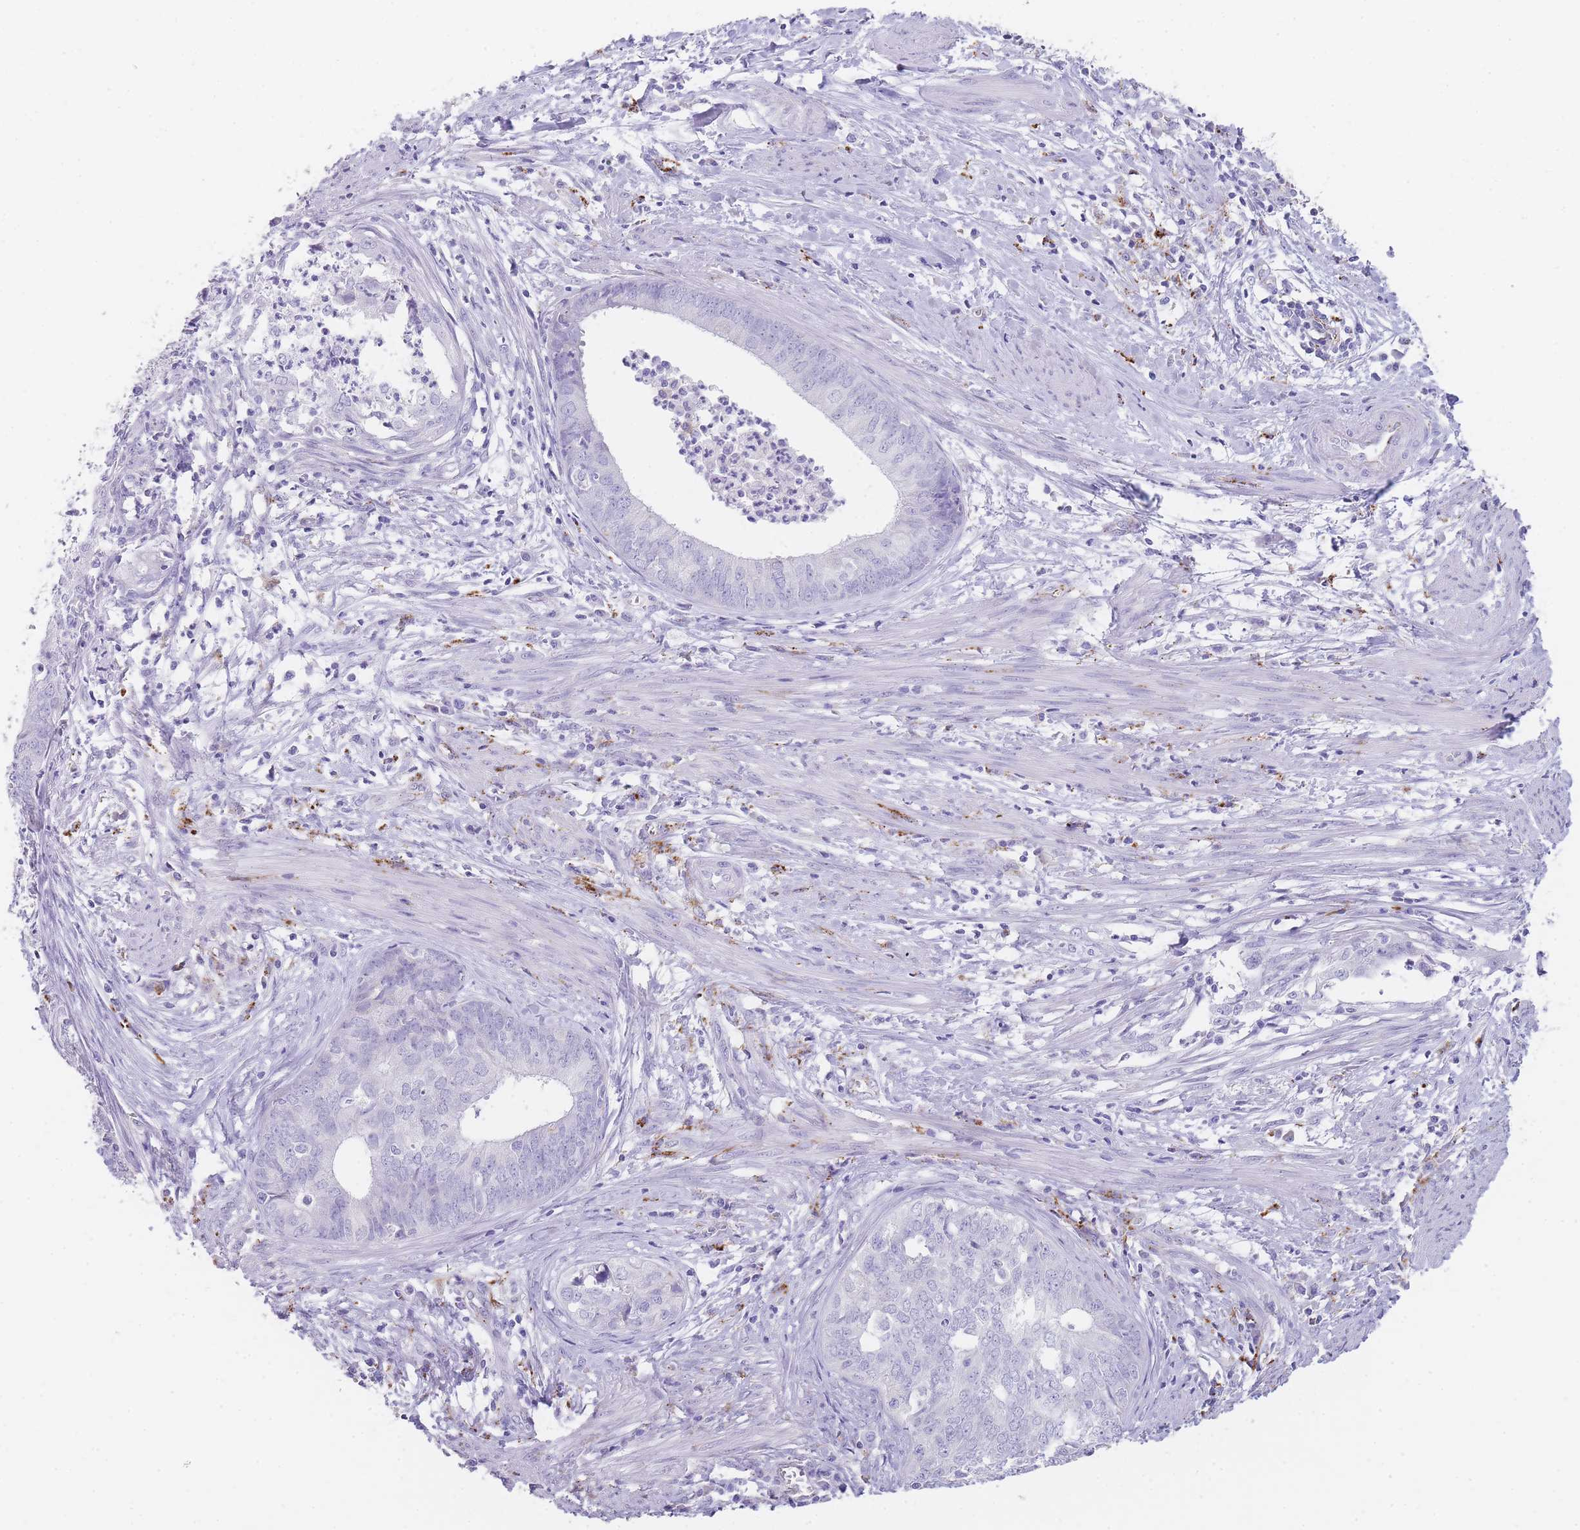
{"staining": {"intensity": "negative", "quantity": "none", "location": "none"}, "tissue": "endometrial cancer", "cell_type": "Tumor cells", "image_type": "cancer", "snomed": [{"axis": "morphology", "description": "Adenocarcinoma, NOS"}, {"axis": "topography", "description": "Endometrium"}], "caption": "There is no significant expression in tumor cells of endometrial cancer (adenocarcinoma).", "gene": "RHO", "patient": {"sex": "female", "age": 68}}